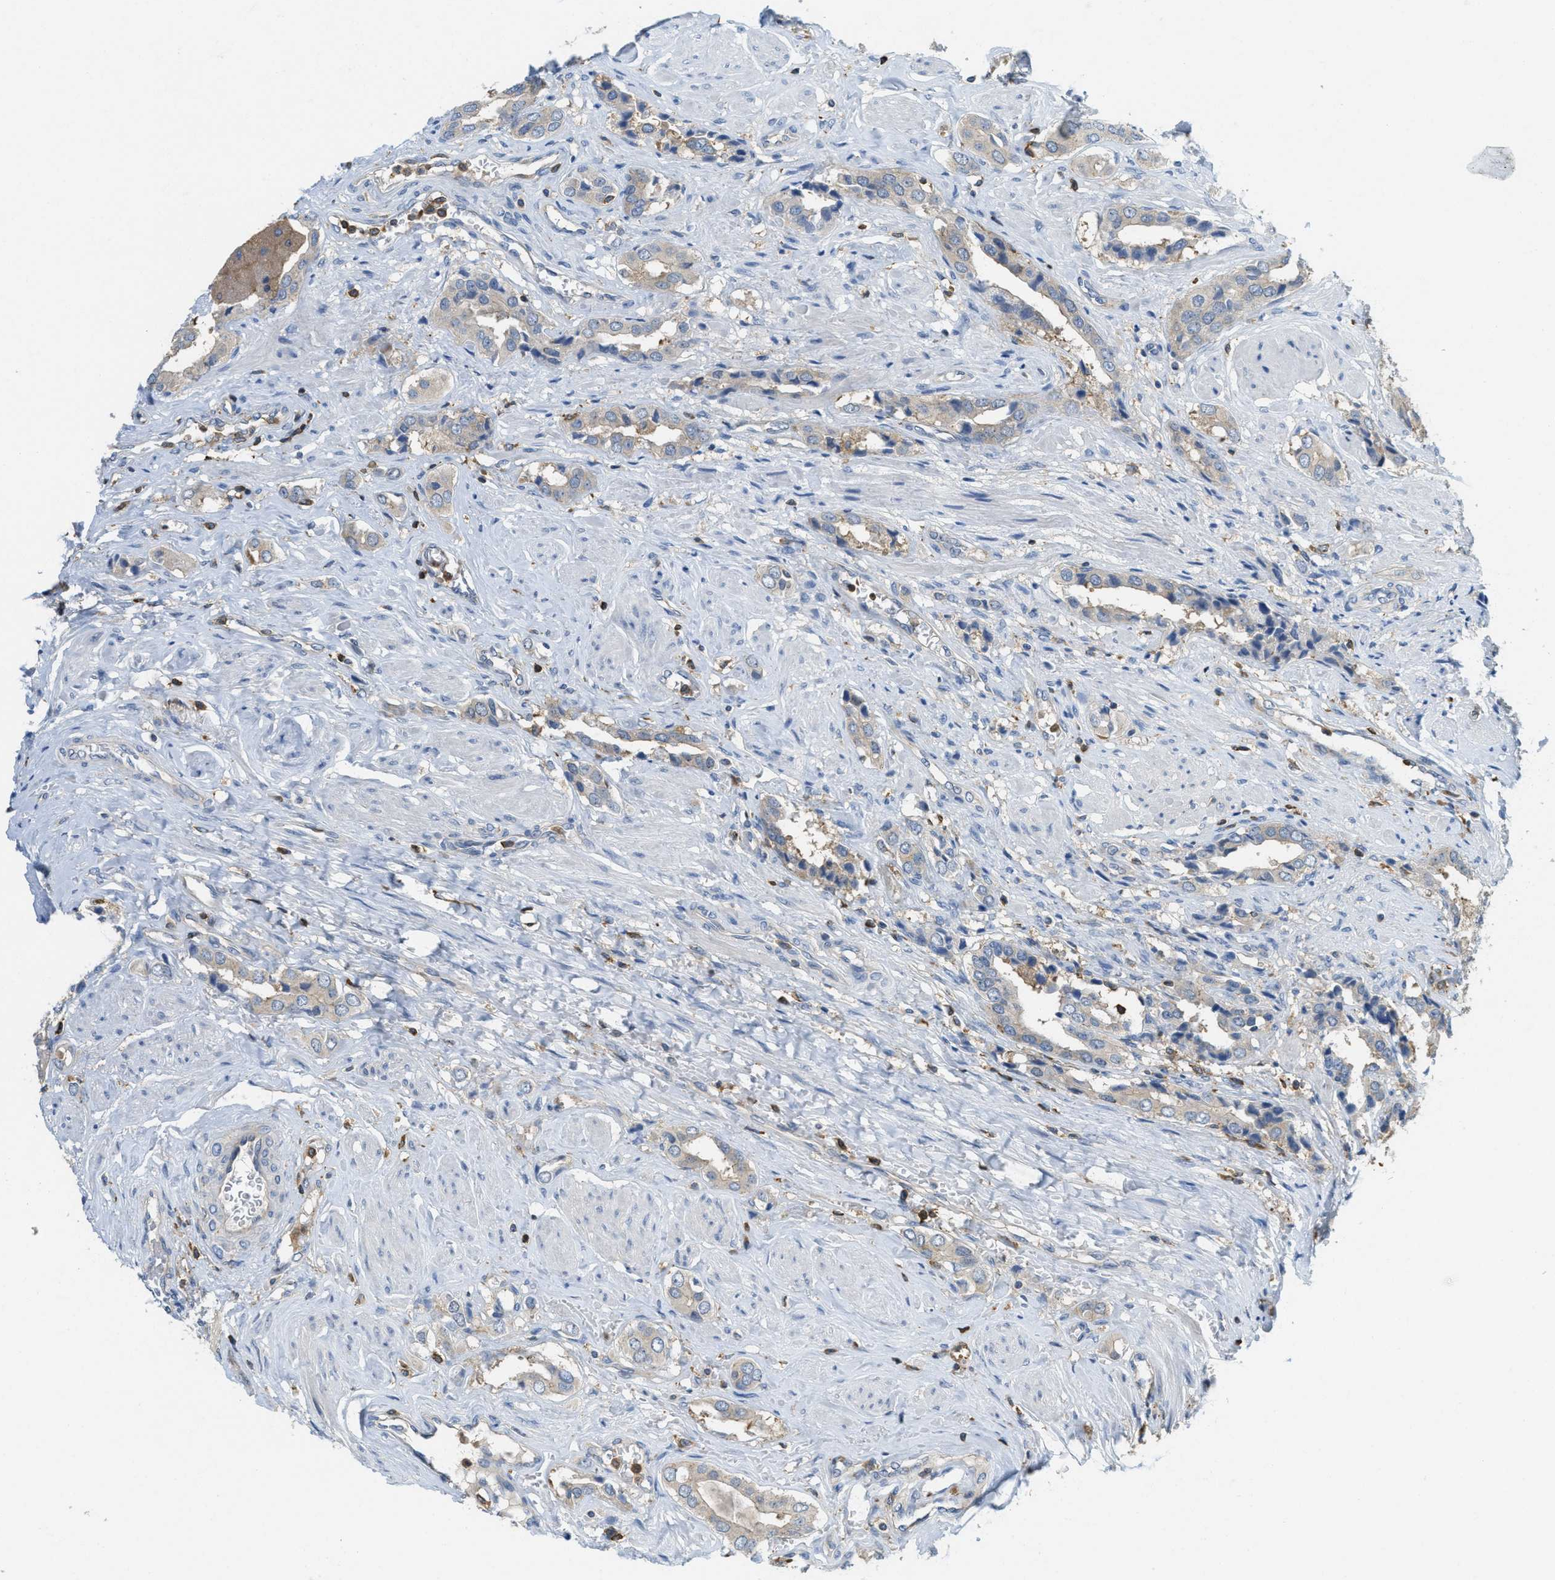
{"staining": {"intensity": "weak", "quantity": ">75%", "location": "cytoplasmic/membranous"}, "tissue": "prostate cancer", "cell_type": "Tumor cells", "image_type": "cancer", "snomed": [{"axis": "morphology", "description": "Adenocarcinoma, High grade"}, {"axis": "topography", "description": "Prostate"}], "caption": "This image demonstrates immunohistochemistry staining of human prostate cancer (adenocarcinoma (high-grade)), with low weak cytoplasmic/membranous expression in about >75% of tumor cells.", "gene": "GRIK2", "patient": {"sex": "male", "age": 52}}